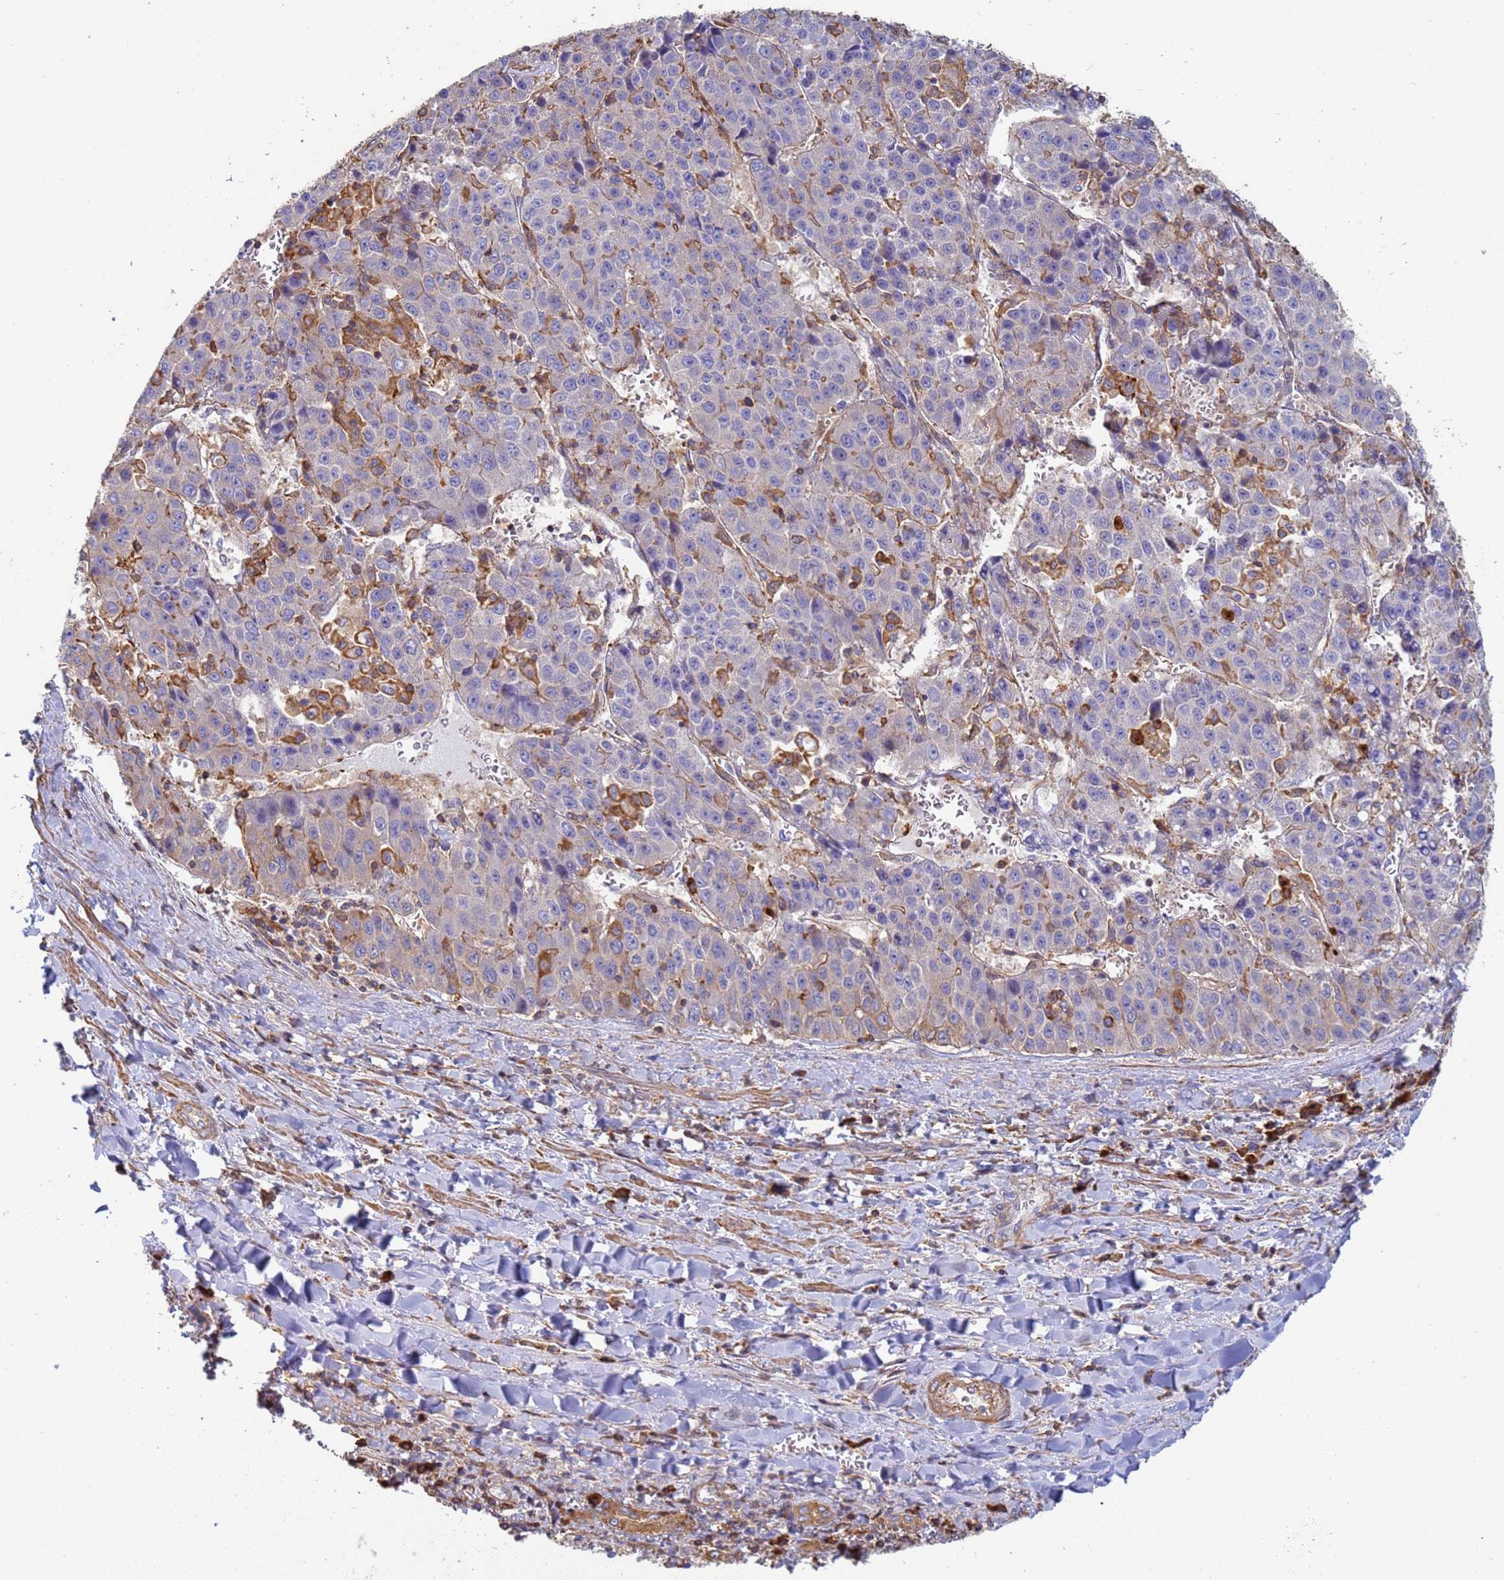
{"staining": {"intensity": "negative", "quantity": "none", "location": "none"}, "tissue": "liver cancer", "cell_type": "Tumor cells", "image_type": "cancer", "snomed": [{"axis": "morphology", "description": "Carcinoma, Hepatocellular, NOS"}, {"axis": "topography", "description": "Liver"}], "caption": "Histopathology image shows no significant protein staining in tumor cells of liver cancer (hepatocellular carcinoma).", "gene": "ZNG1B", "patient": {"sex": "female", "age": 53}}